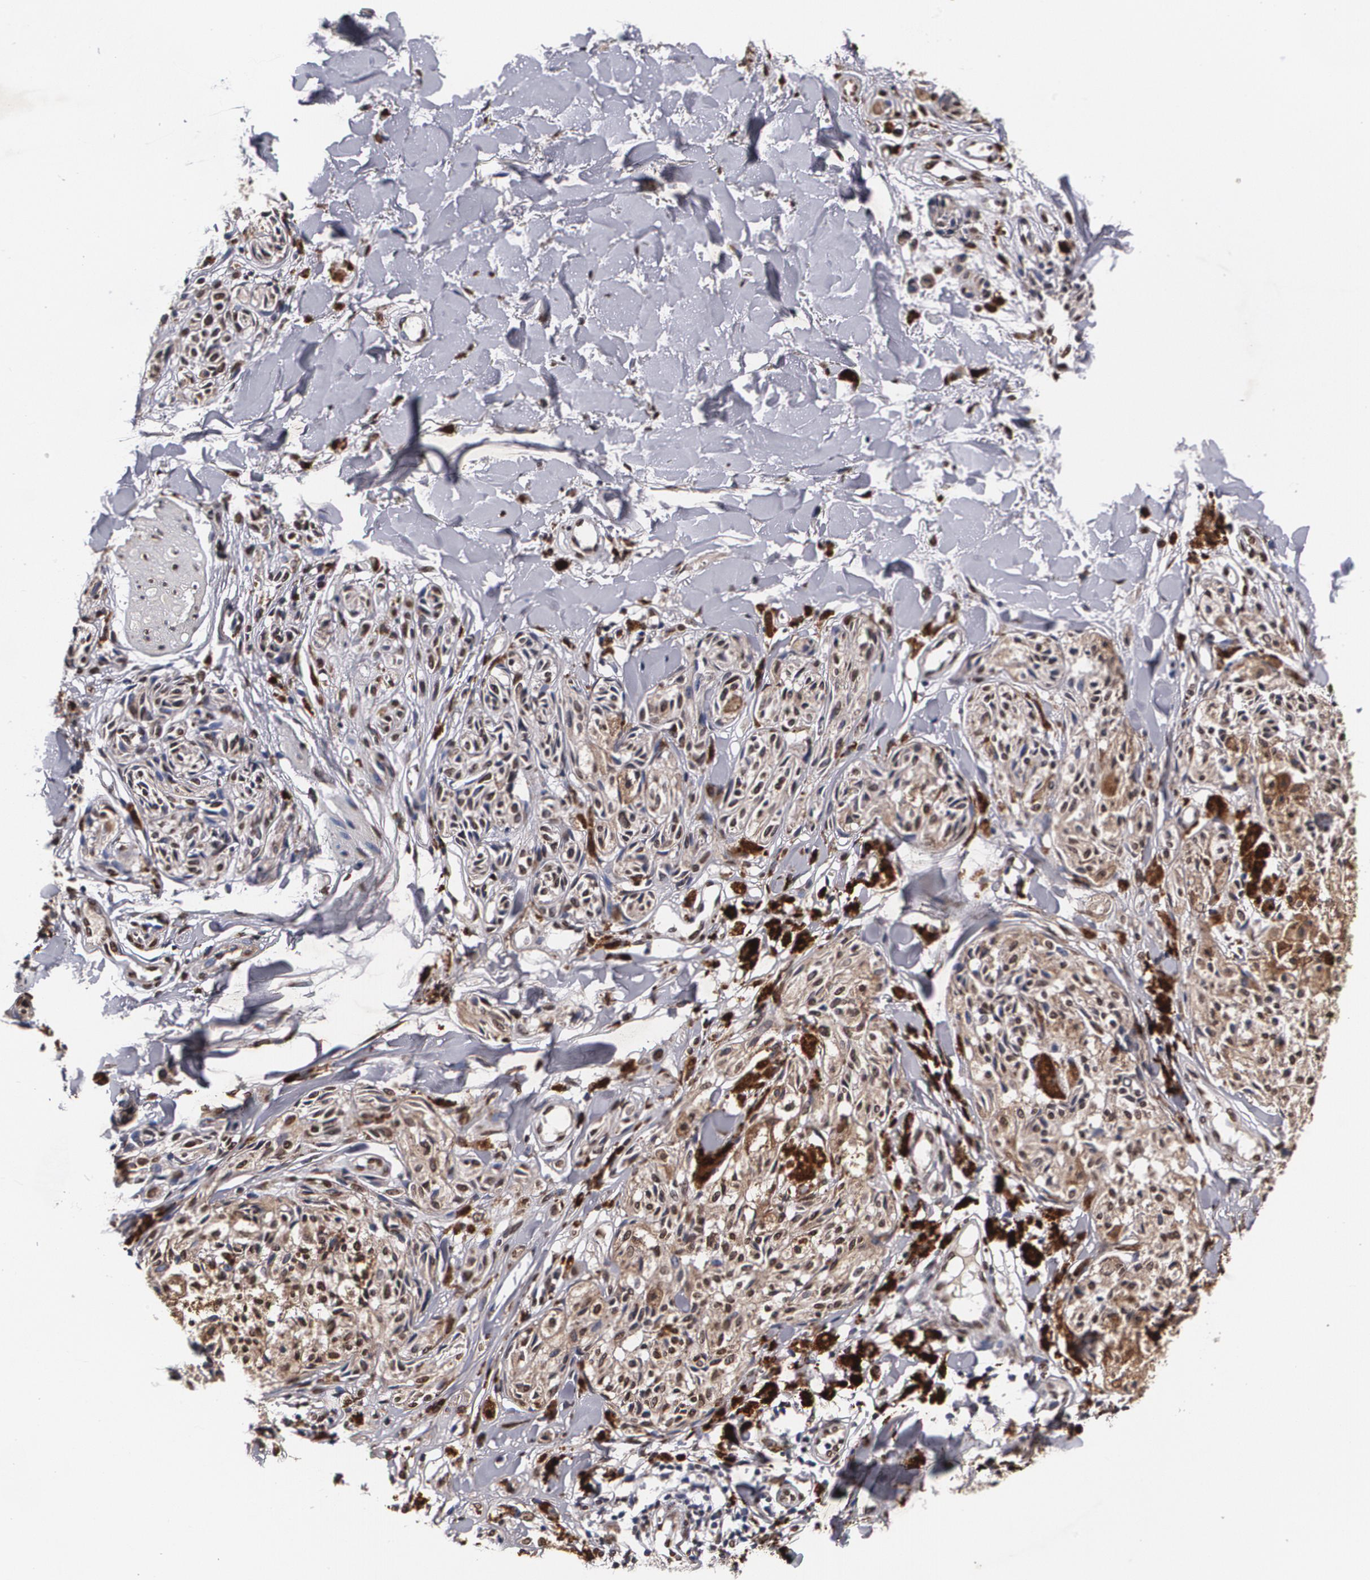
{"staining": {"intensity": "moderate", "quantity": ">75%", "location": "cytoplasmic/membranous"}, "tissue": "melanoma", "cell_type": "Tumor cells", "image_type": "cancer", "snomed": [{"axis": "morphology", "description": "Malignant melanoma, Metastatic site"}, {"axis": "topography", "description": "Skin"}], "caption": "Tumor cells display medium levels of moderate cytoplasmic/membranous staining in approximately >75% of cells in melanoma.", "gene": "MVP", "patient": {"sex": "female", "age": 66}}